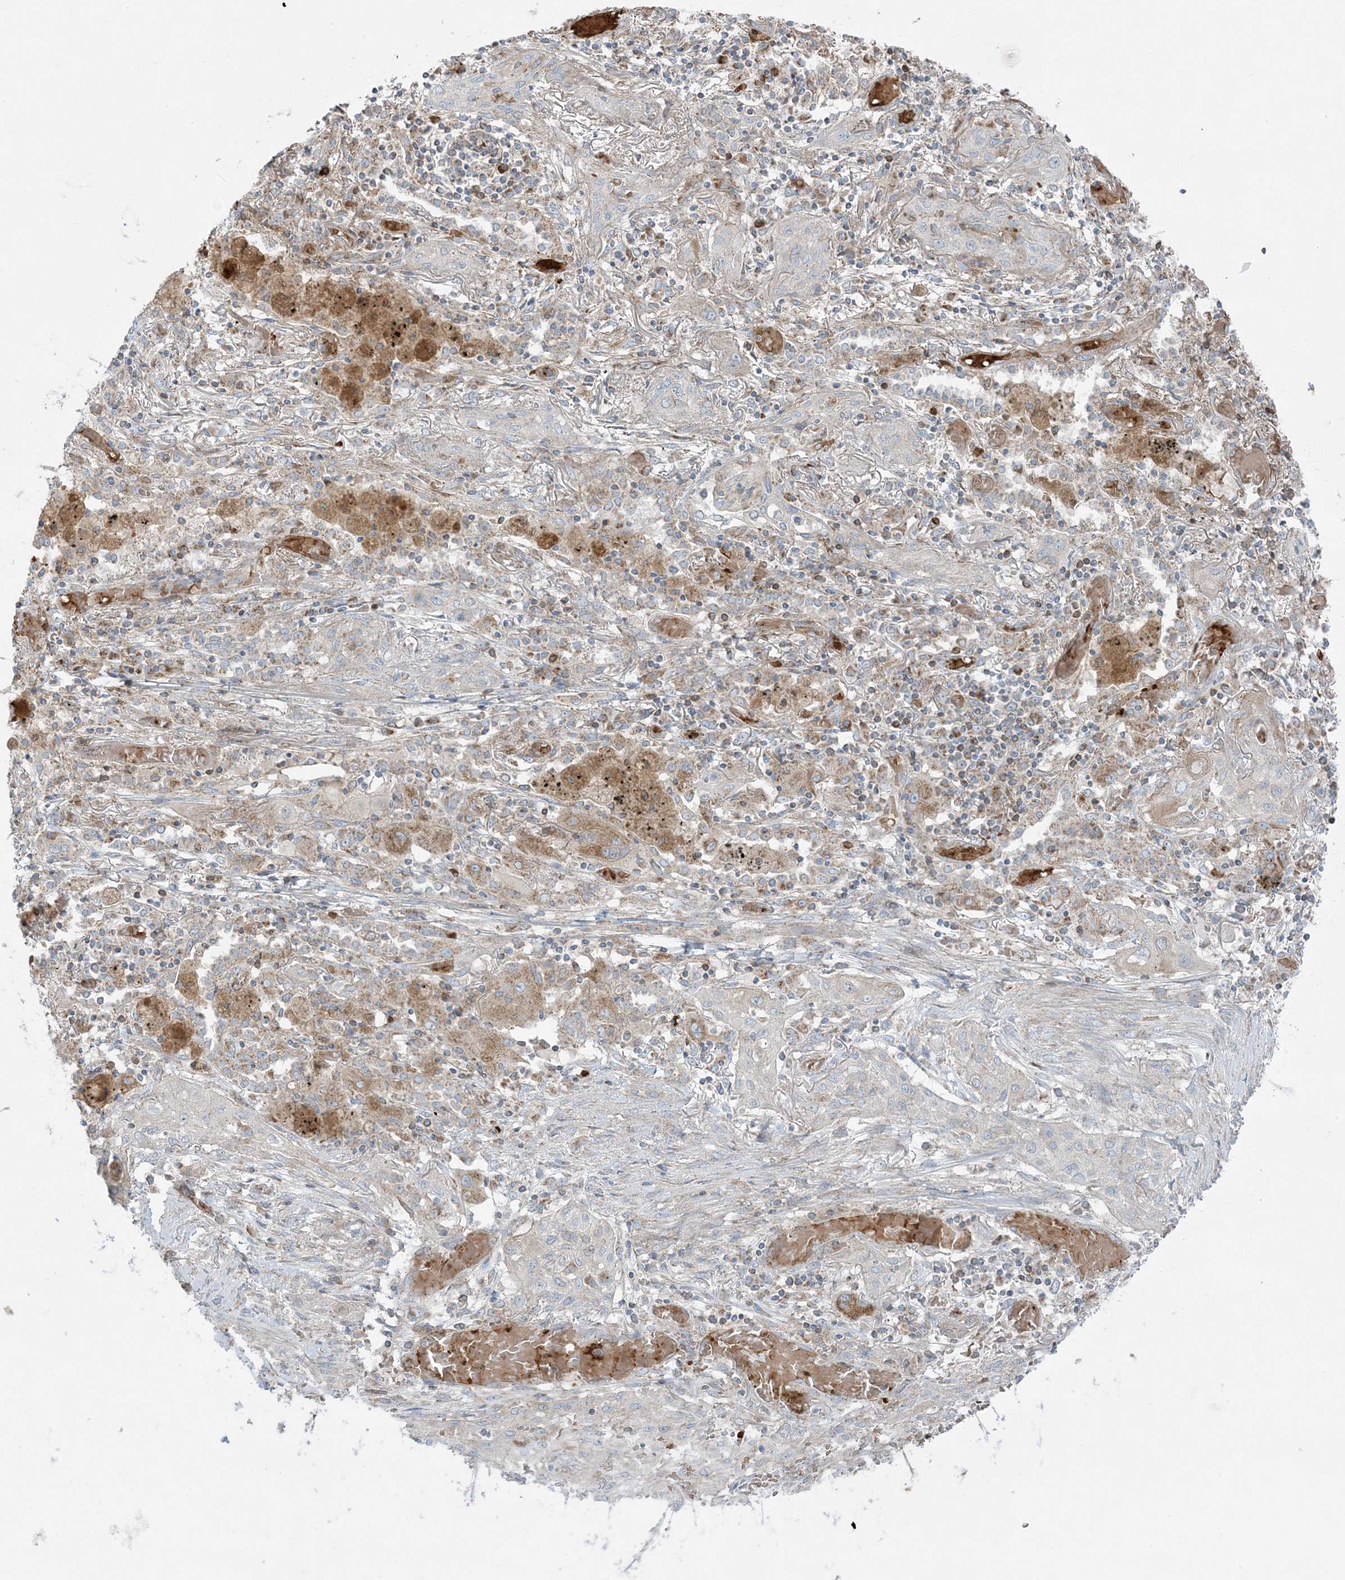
{"staining": {"intensity": "negative", "quantity": "none", "location": "none"}, "tissue": "lung cancer", "cell_type": "Tumor cells", "image_type": "cancer", "snomed": [{"axis": "morphology", "description": "Squamous cell carcinoma, NOS"}, {"axis": "topography", "description": "Lung"}], "caption": "Lung cancer stained for a protein using immunohistochemistry exhibits no positivity tumor cells.", "gene": "PIK3R4", "patient": {"sex": "female", "age": 47}}